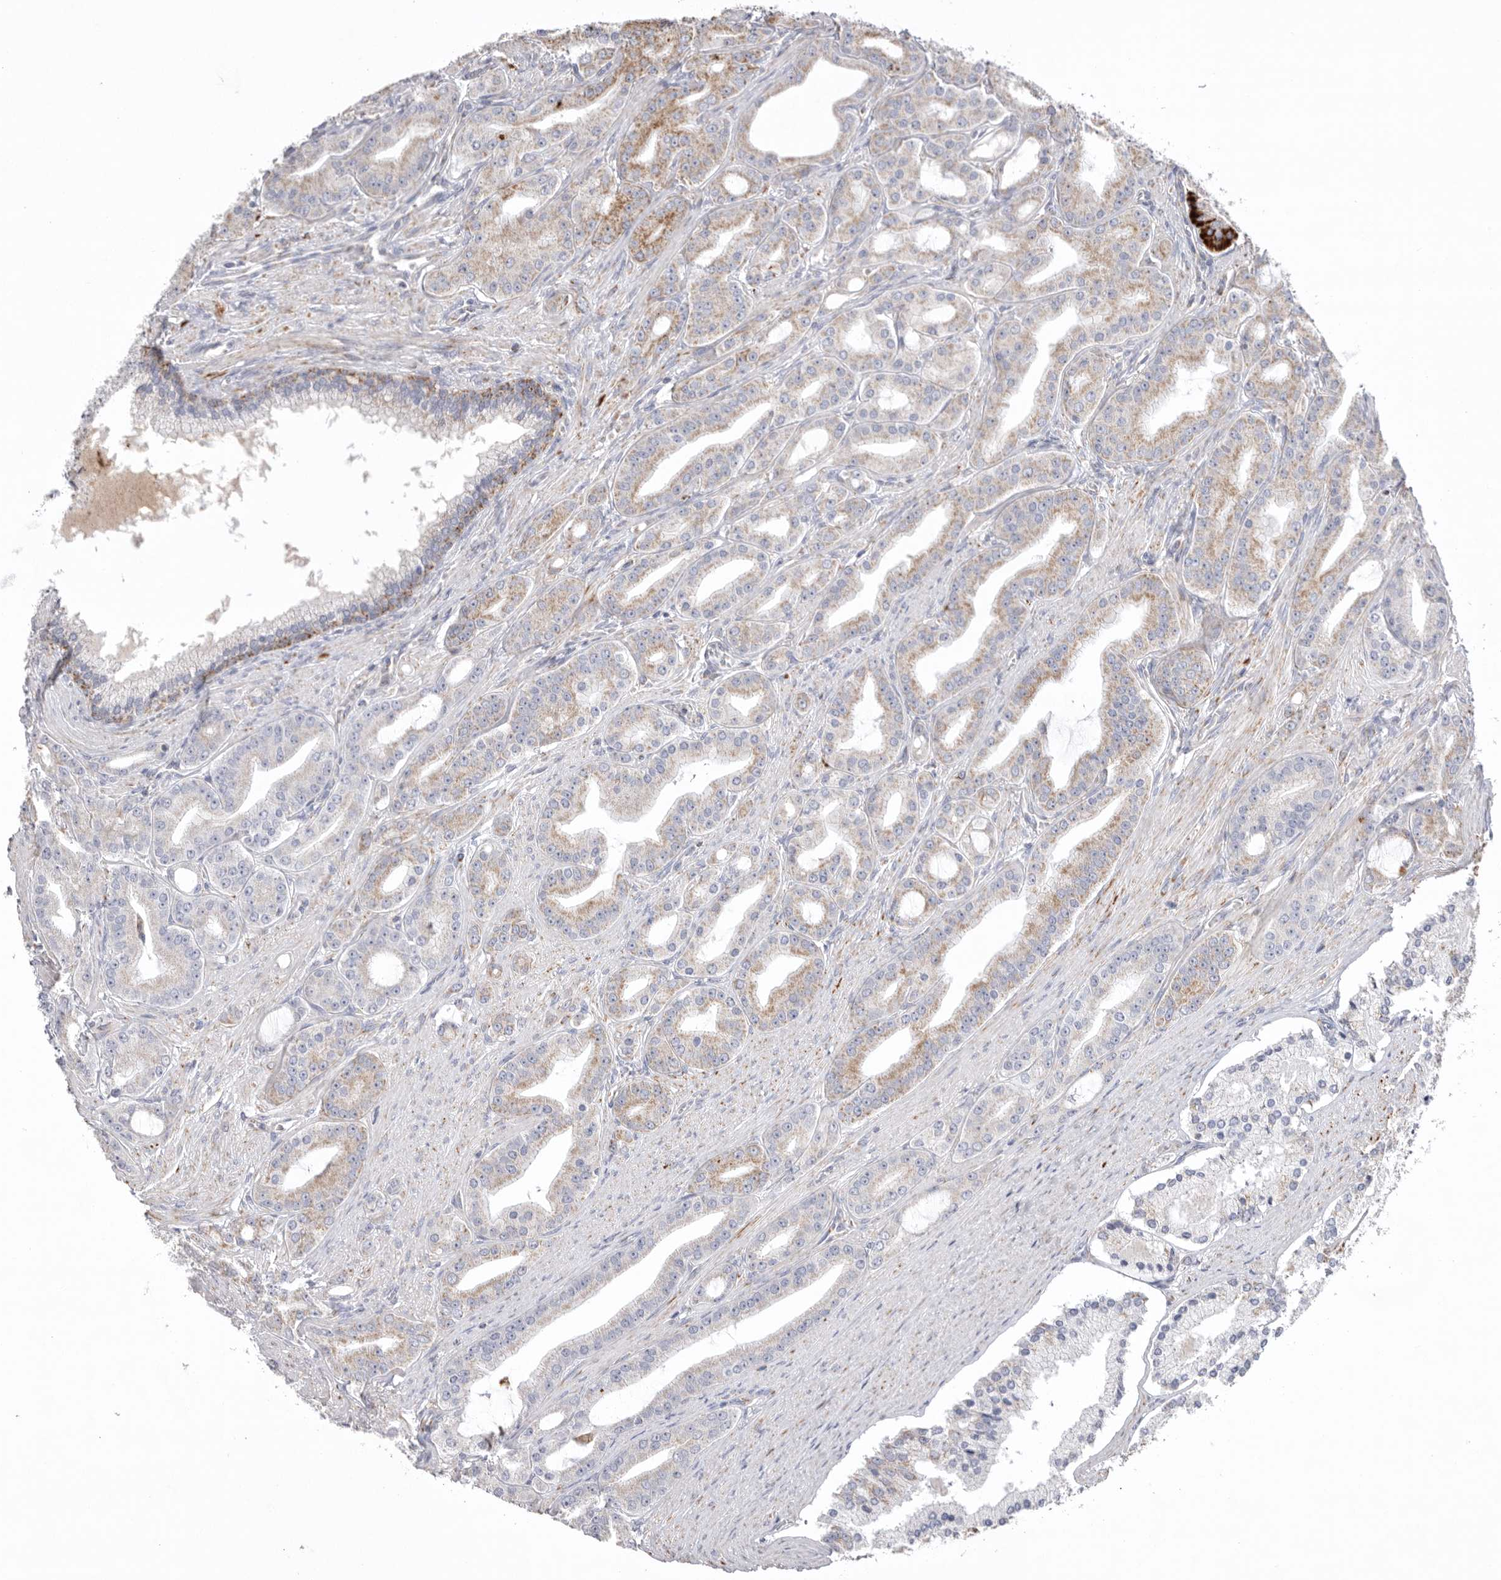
{"staining": {"intensity": "weak", "quantity": "25%-75%", "location": "cytoplasmic/membranous"}, "tissue": "prostate cancer", "cell_type": "Tumor cells", "image_type": "cancer", "snomed": [{"axis": "morphology", "description": "Adenocarcinoma, High grade"}, {"axis": "topography", "description": "Prostate"}], "caption": "About 25%-75% of tumor cells in adenocarcinoma (high-grade) (prostate) exhibit weak cytoplasmic/membranous protein expression as visualized by brown immunohistochemical staining.", "gene": "VDAC3", "patient": {"sex": "male", "age": 60}}